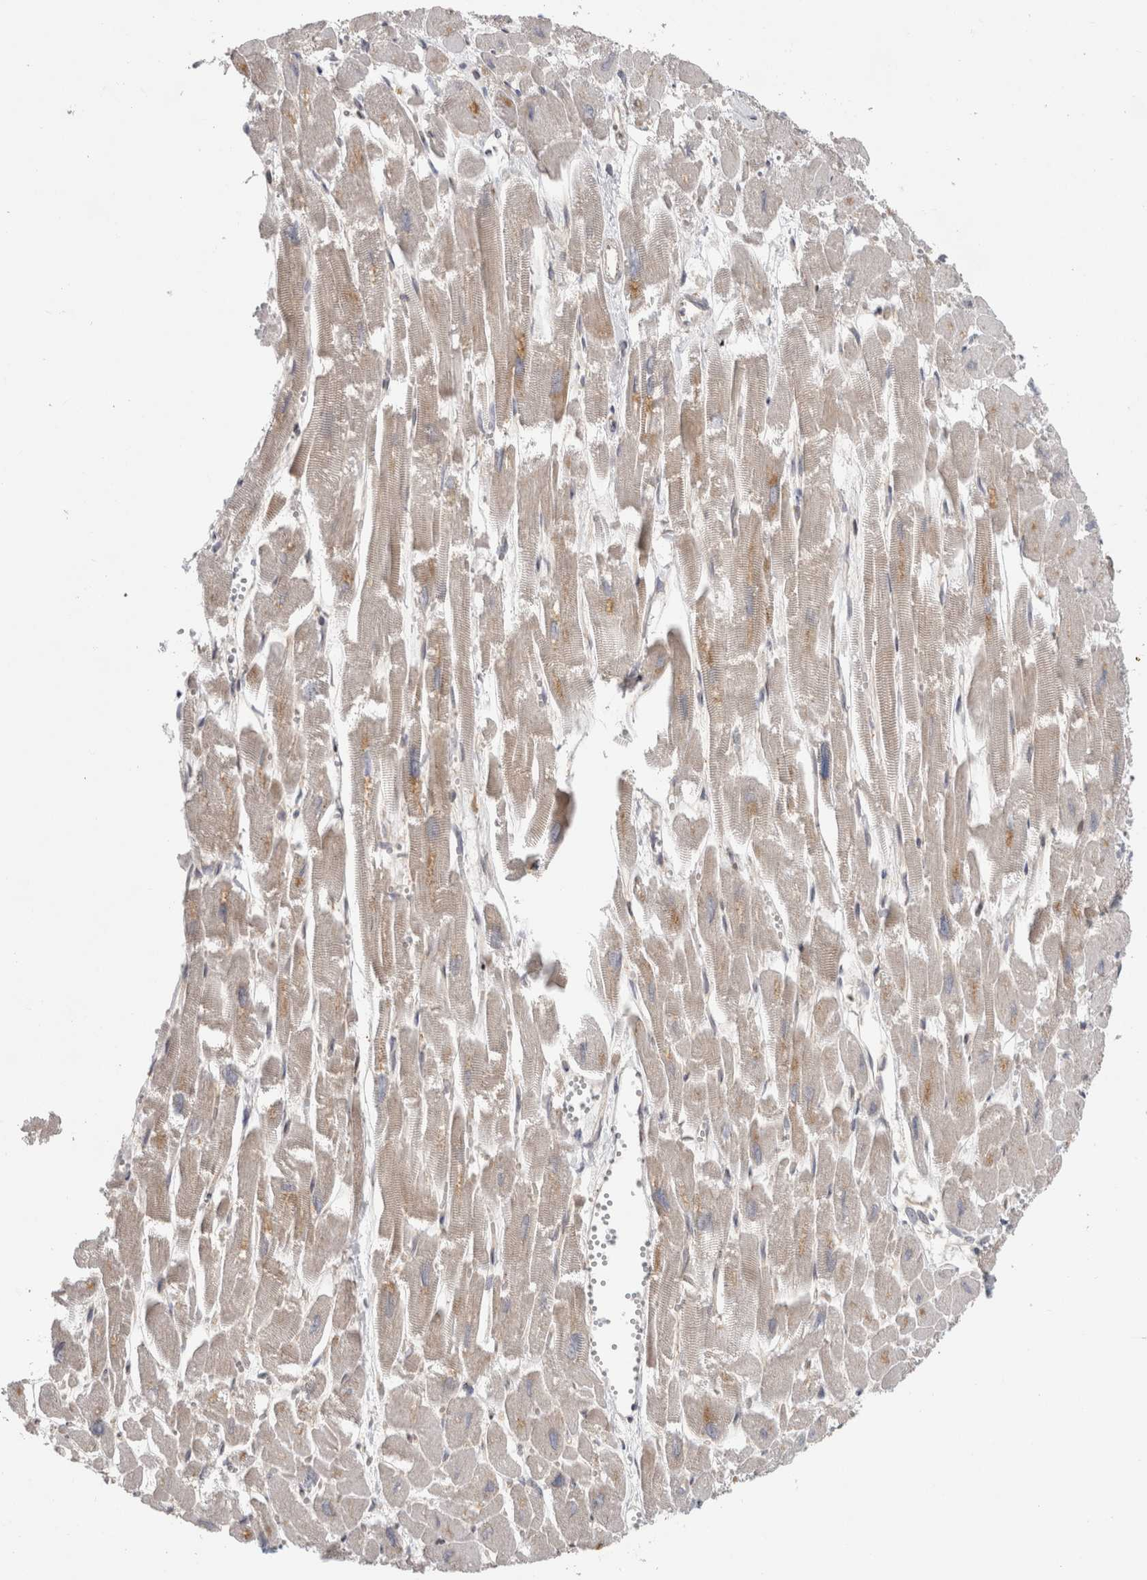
{"staining": {"intensity": "negative", "quantity": "none", "location": "none"}, "tissue": "heart muscle", "cell_type": "Cardiomyocytes", "image_type": "normal", "snomed": [{"axis": "morphology", "description": "Normal tissue, NOS"}, {"axis": "topography", "description": "Heart"}], "caption": "This histopathology image is of benign heart muscle stained with immunohistochemistry to label a protein in brown with the nuclei are counter-stained blue. There is no expression in cardiomyocytes.", "gene": "PARP6", "patient": {"sex": "male", "age": 54}}